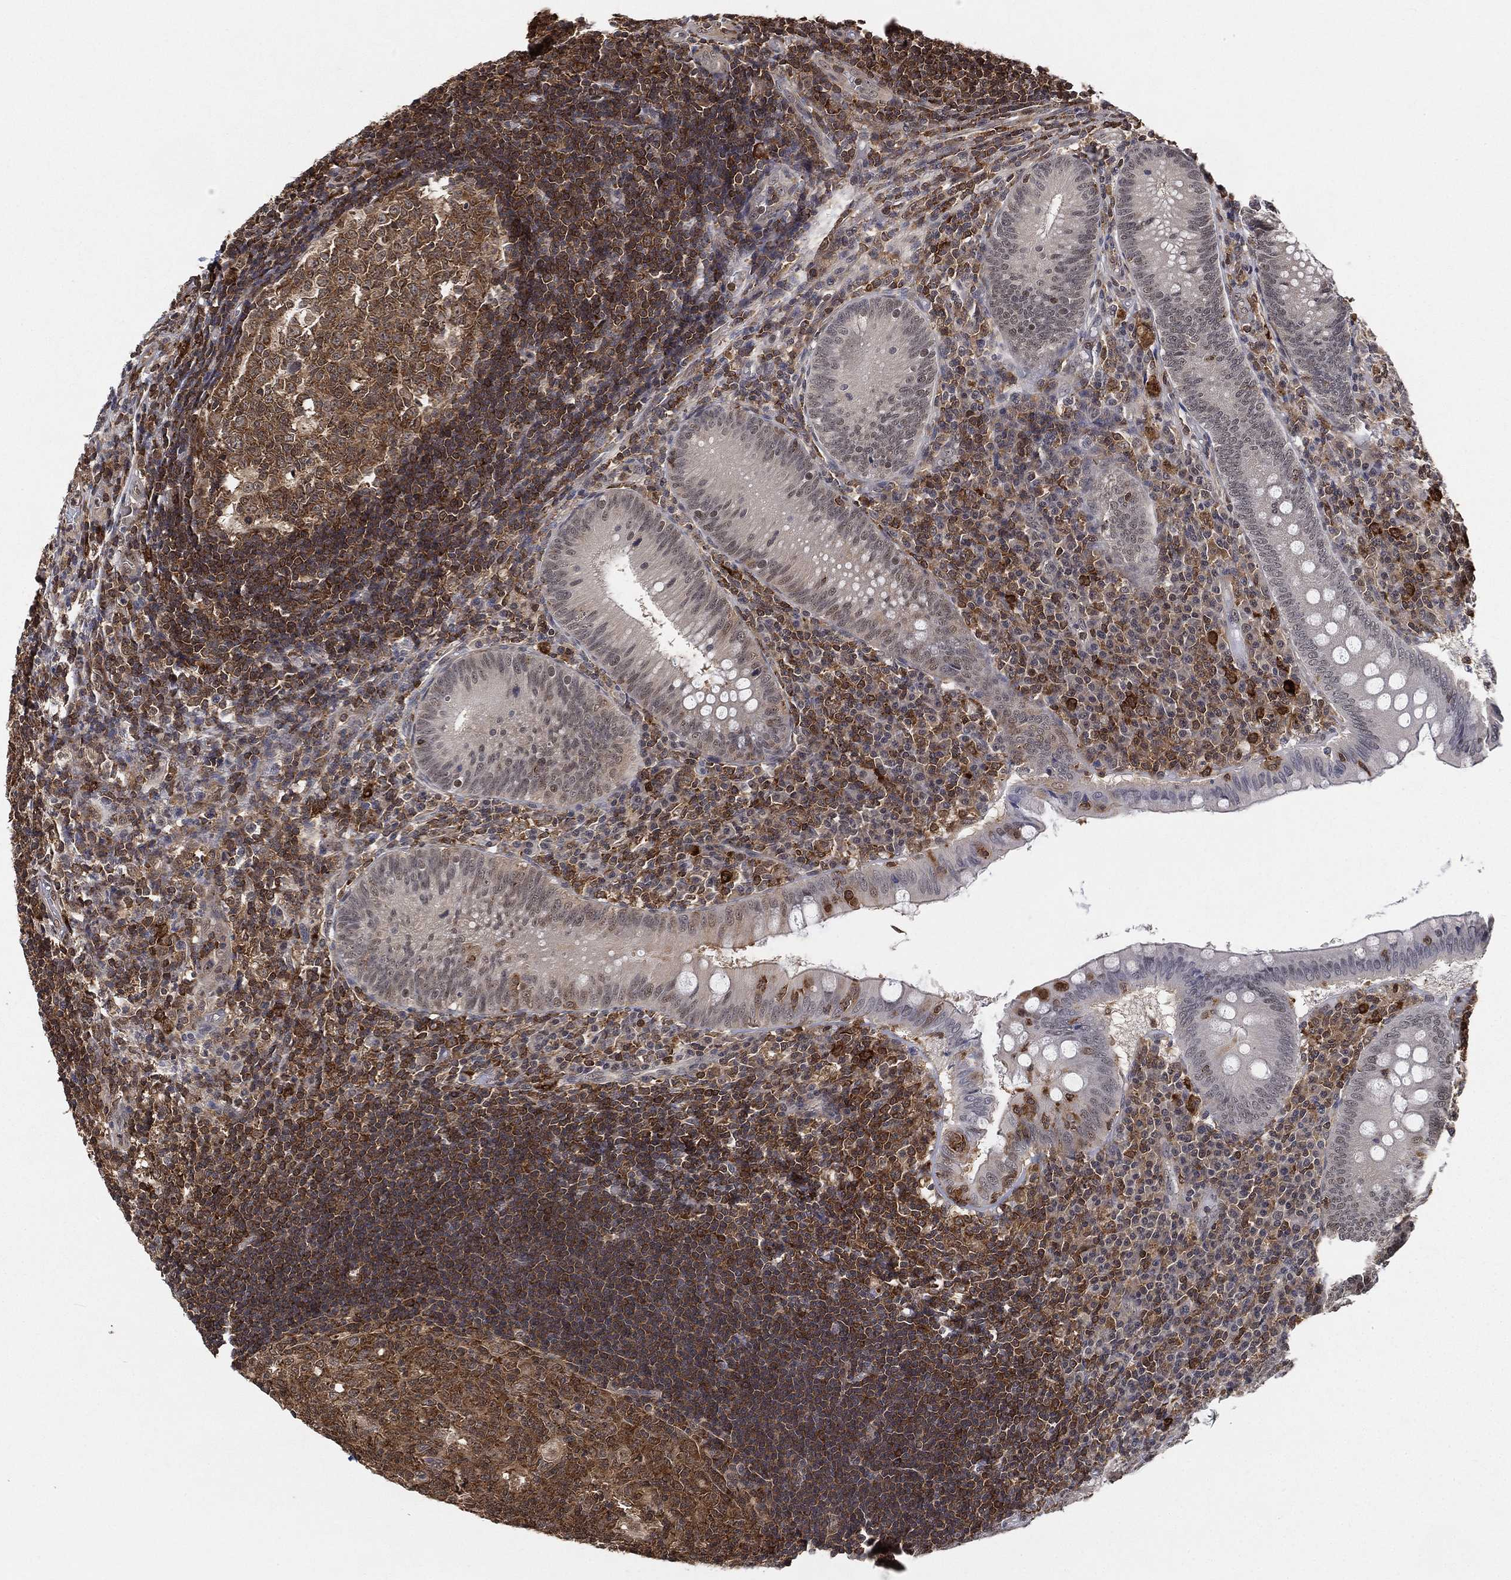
{"staining": {"intensity": "negative", "quantity": "none", "location": "none"}, "tissue": "appendix", "cell_type": "Glandular cells", "image_type": "normal", "snomed": [{"axis": "morphology", "description": "Normal tissue, NOS"}, {"axis": "morphology", "description": "Inflammation, NOS"}, {"axis": "topography", "description": "Appendix"}], "caption": "Immunohistochemistry micrograph of benign appendix: human appendix stained with DAB demonstrates no significant protein staining in glandular cells.", "gene": "WDR26", "patient": {"sex": "male", "age": 16}}